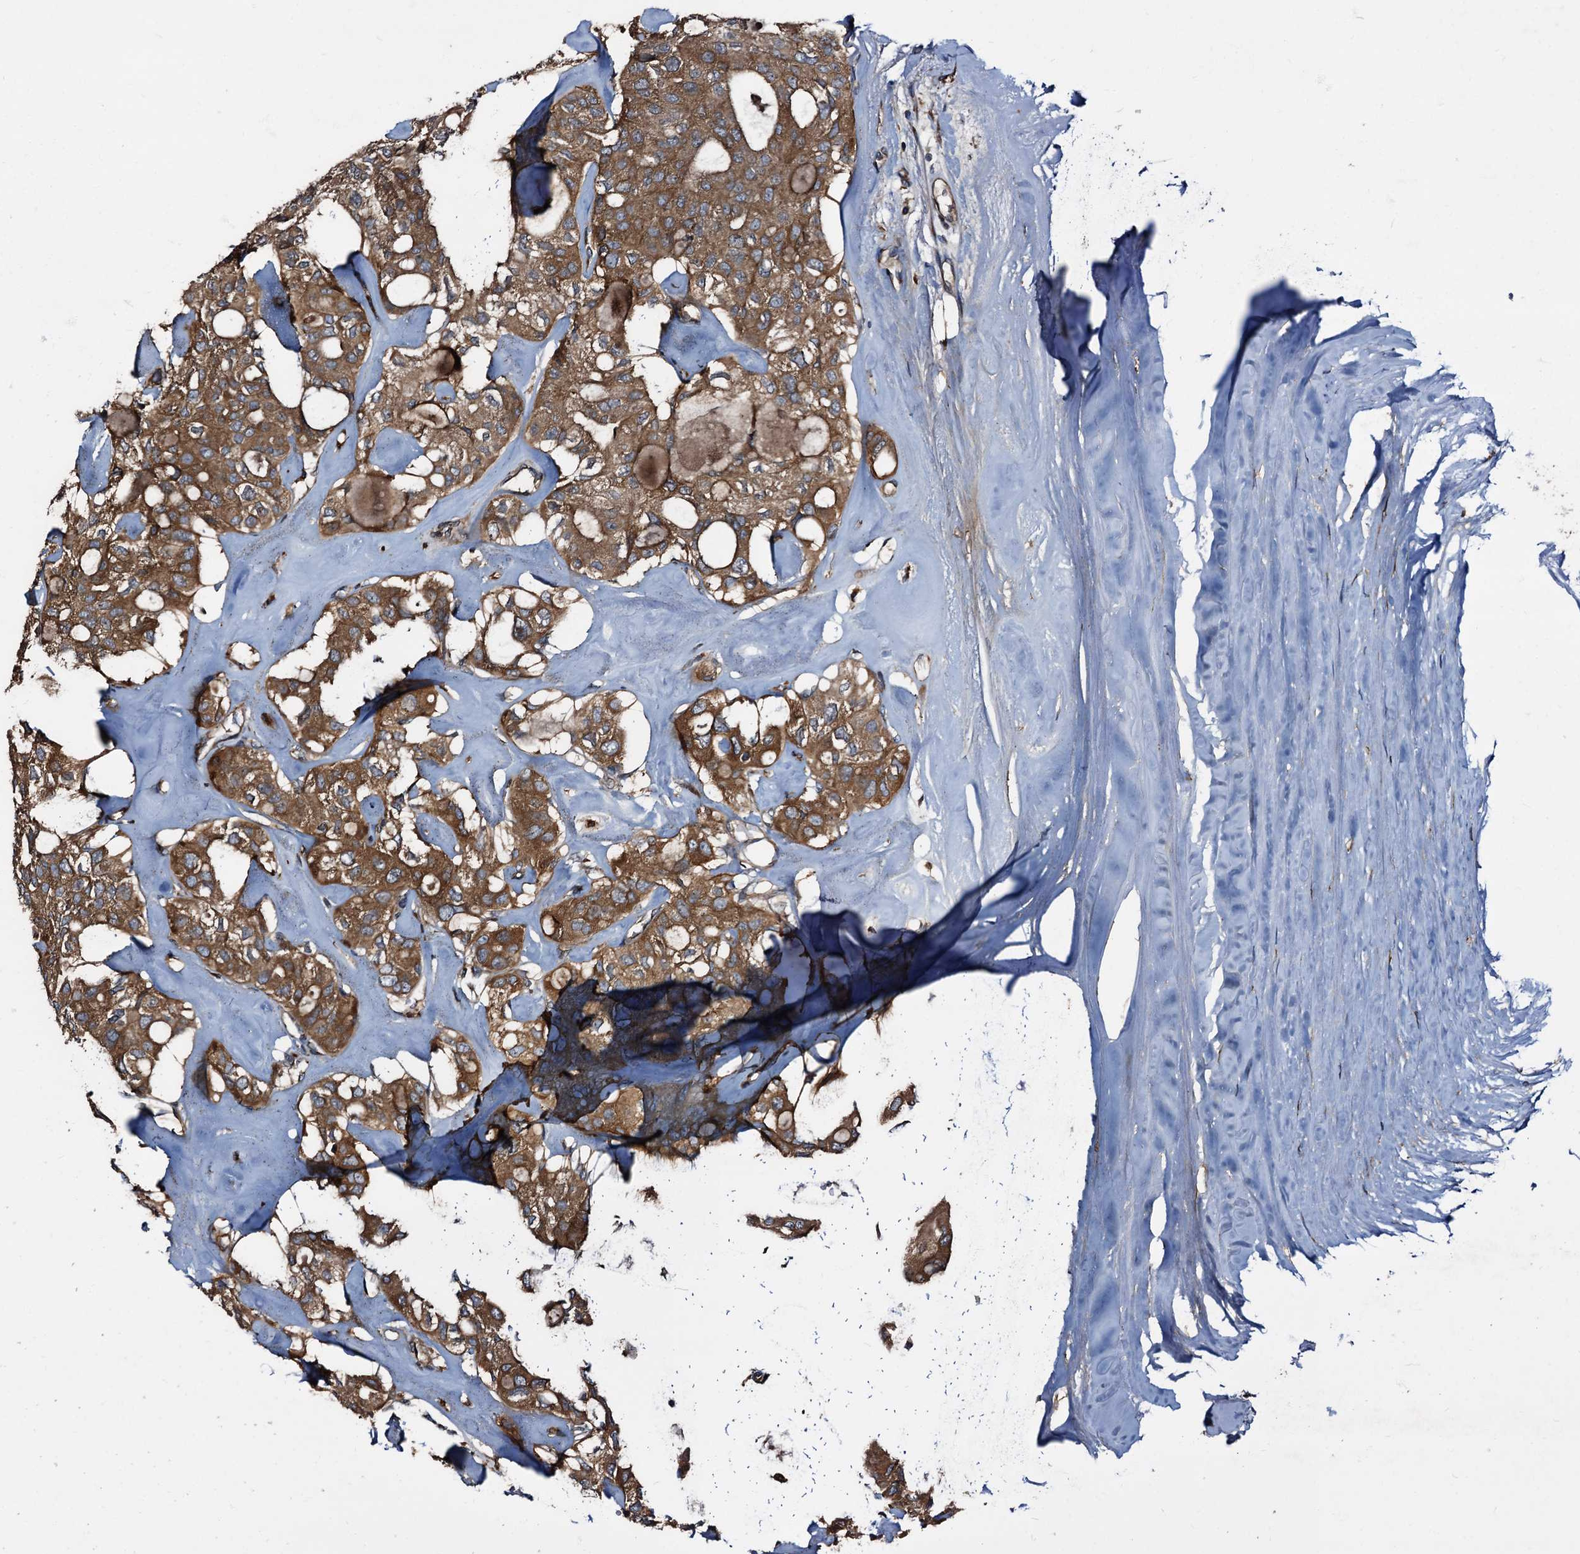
{"staining": {"intensity": "moderate", "quantity": ">75%", "location": "cytoplasmic/membranous"}, "tissue": "thyroid cancer", "cell_type": "Tumor cells", "image_type": "cancer", "snomed": [{"axis": "morphology", "description": "Follicular adenoma carcinoma, NOS"}, {"axis": "topography", "description": "Thyroid gland"}], "caption": "Immunohistochemical staining of human thyroid follicular adenoma carcinoma reveals medium levels of moderate cytoplasmic/membranous positivity in approximately >75% of tumor cells.", "gene": "PEX5", "patient": {"sex": "male", "age": 75}}